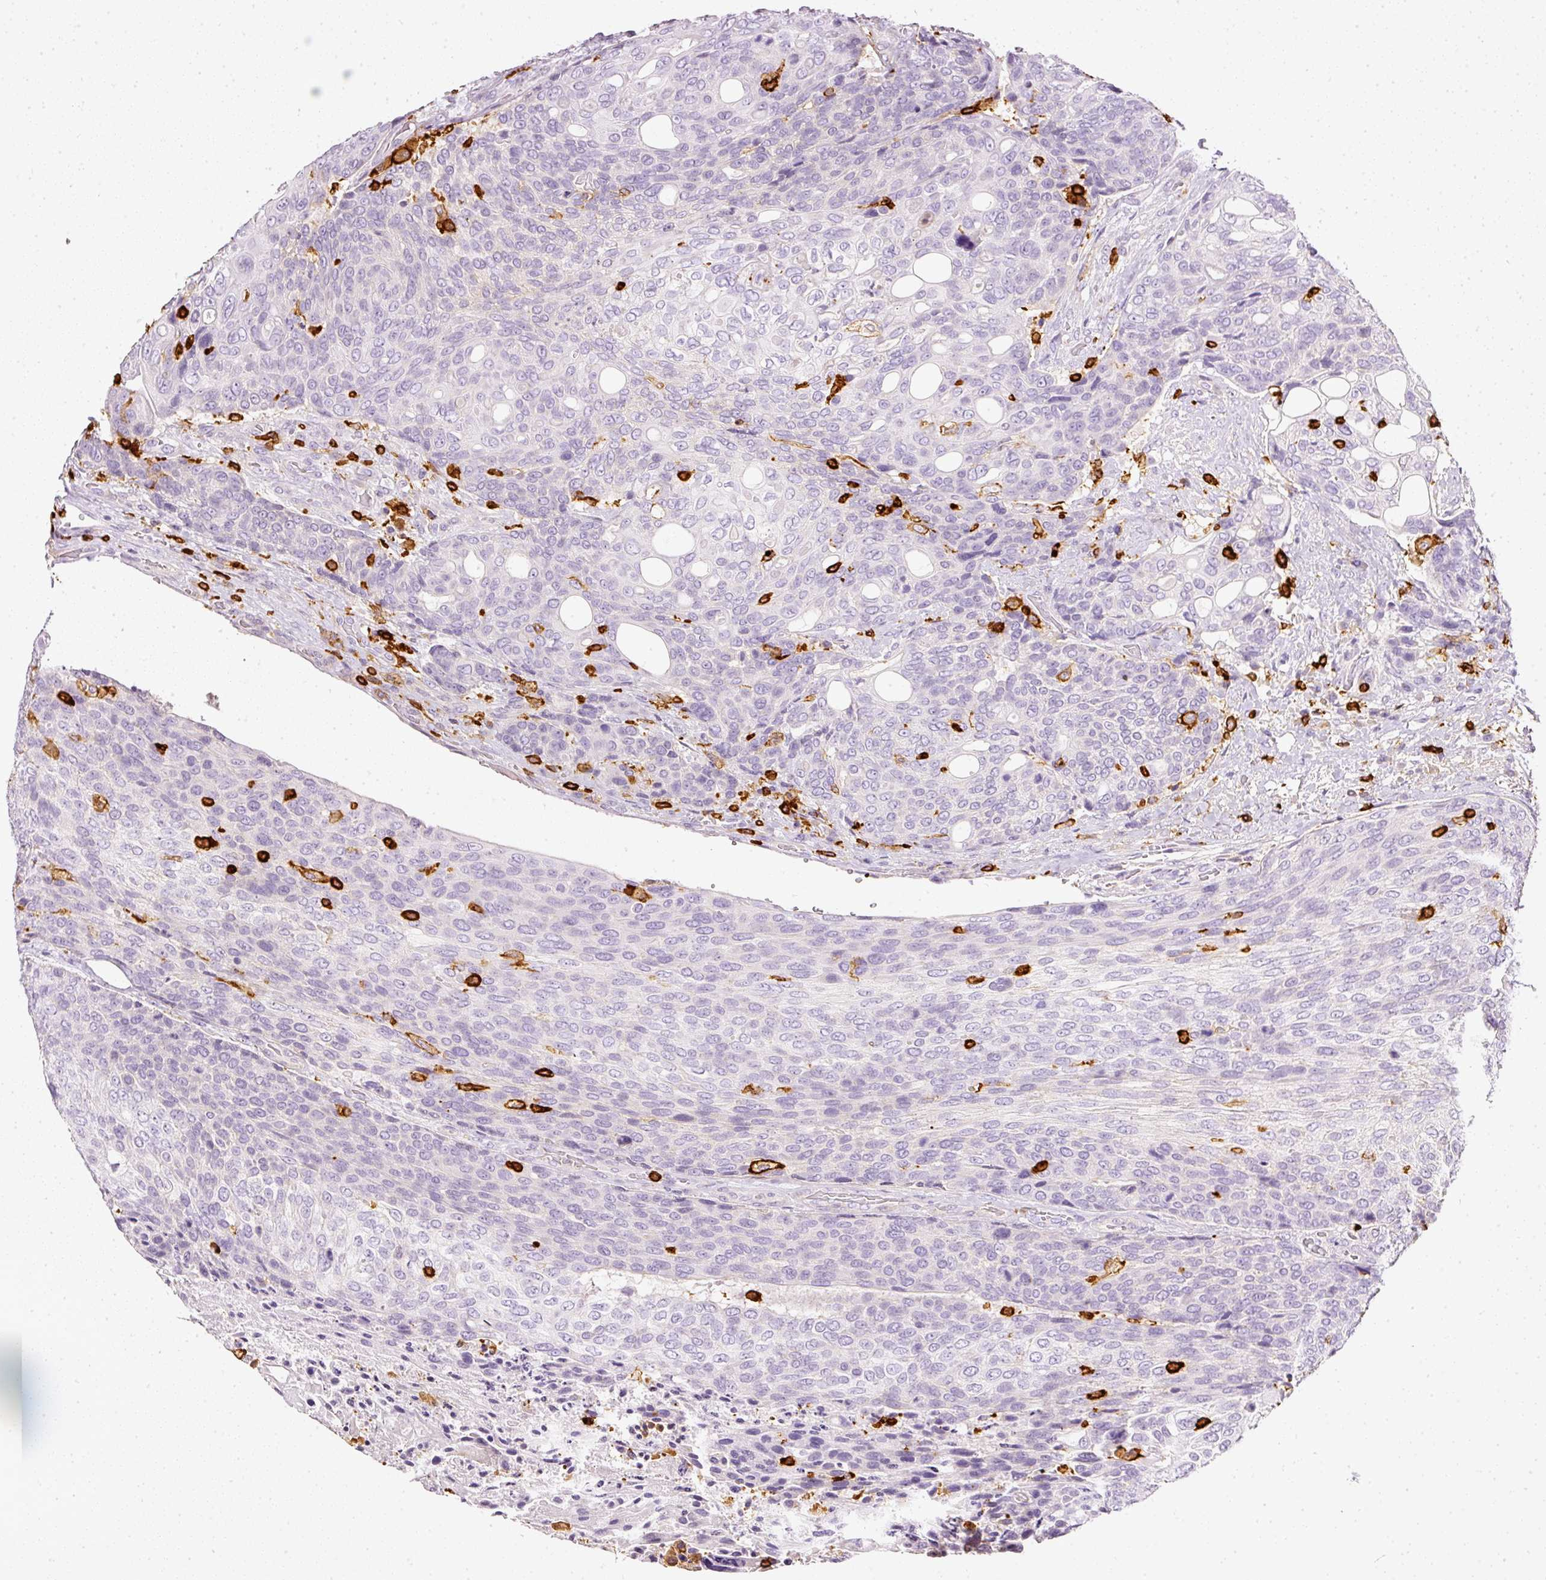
{"staining": {"intensity": "negative", "quantity": "none", "location": "none"}, "tissue": "urothelial cancer", "cell_type": "Tumor cells", "image_type": "cancer", "snomed": [{"axis": "morphology", "description": "Urothelial carcinoma, High grade"}, {"axis": "topography", "description": "Urinary bladder"}], "caption": "High magnification brightfield microscopy of urothelial cancer stained with DAB (3,3'-diaminobenzidine) (brown) and counterstained with hematoxylin (blue): tumor cells show no significant staining.", "gene": "EVL", "patient": {"sex": "female", "age": 70}}